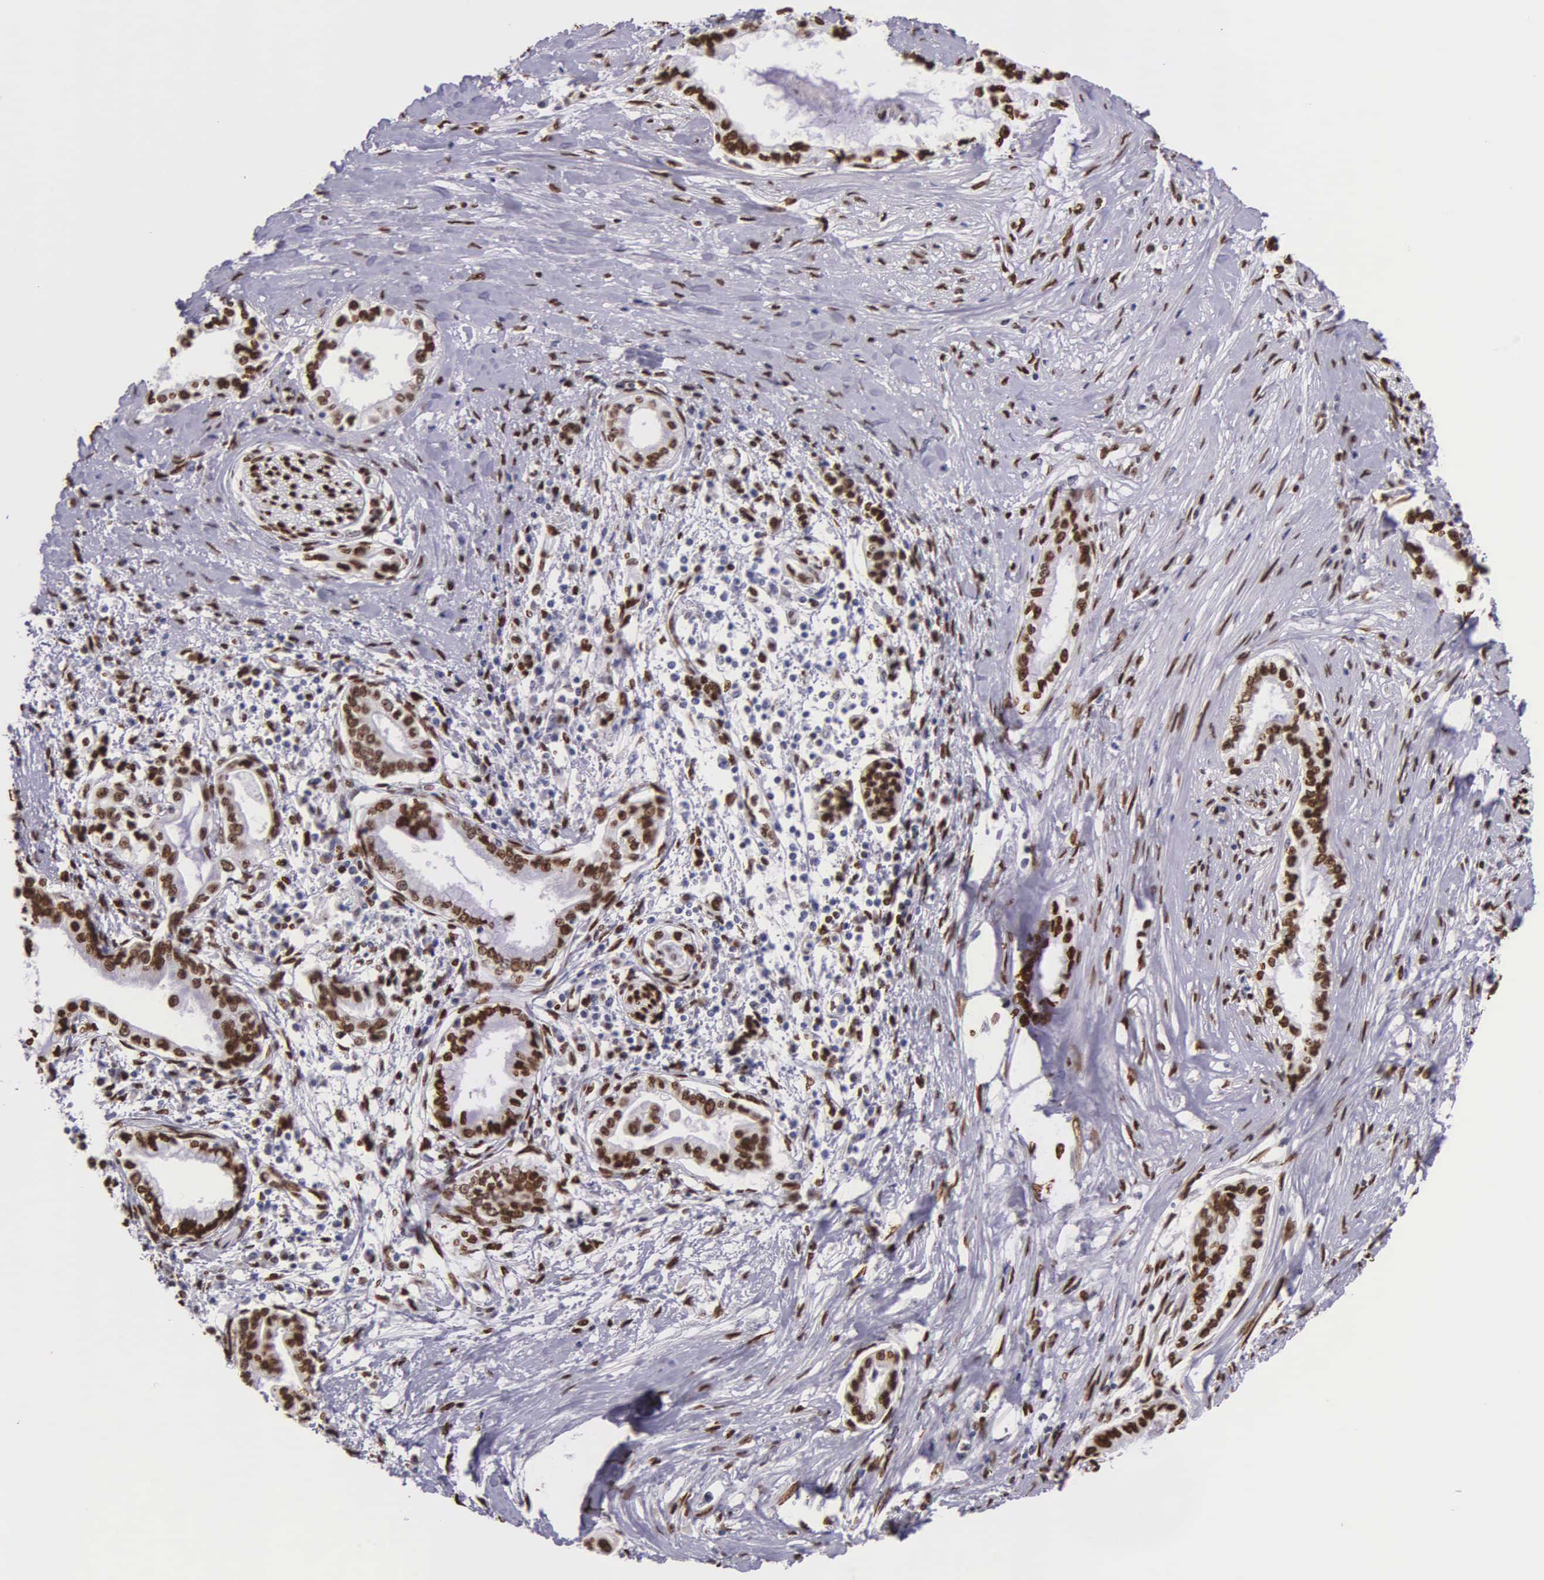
{"staining": {"intensity": "strong", "quantity": ">75%", "location": "nuclear"}, "tissue": "pancreatic cancer", "cell_type": "Tumor cells", "image_type": "cancer", "snomed": [{"axis": "morphology", "description": "Adenocarcinoma, NOS"}, {"axis": "topography", "description": "Pancreas"}], "caption": "Protein expression by immunohistochemistry (IHC) demonstrates strong nuclear staining in approximately >75% of tumor cells in pancreatic cancer.", "gene": "H1-0", "patient": {"sex": "female", "age": 64}}